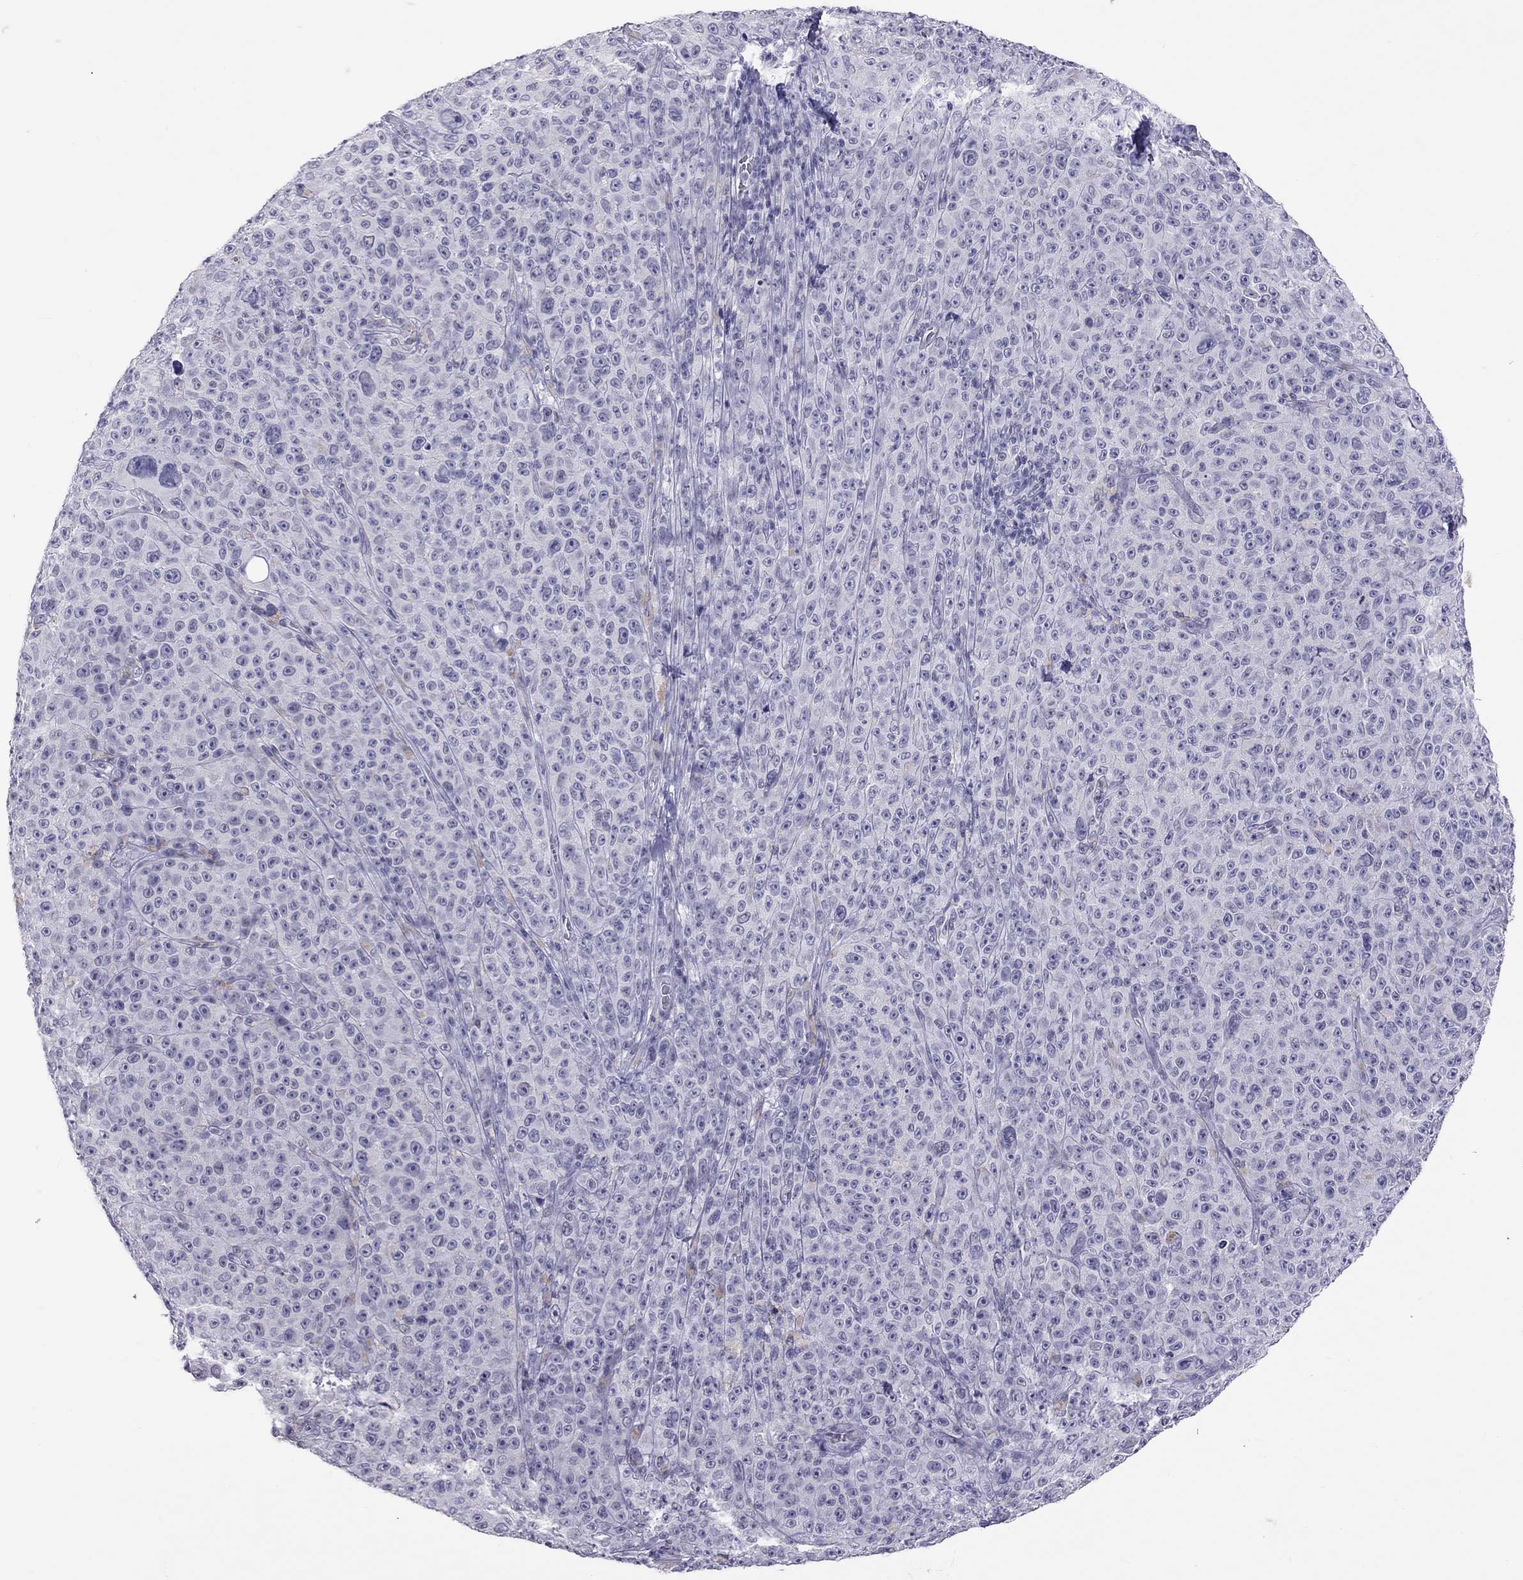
{"staining": {"intensity": "negative", "quantity": "none", "location": "none"}, "tissue": "melanoma", "cell_type": "Tumor cells", "image_type": "cancer", "snomed": [{"axis": "morphology", "description": "Malignant melanoma, NOS"}, {"axis": "topography", "description": "Skin"}], "caption": "Micrograph shows no protein positivity in tumor cells of malignant melanoma tissue. The staining was performed using DAB (3,3'-diaminobenzidine) to visualize the protein expression in brown, while the nuclei were stained in blue with hematoxylin (Magnification: 20x).", "gene": "JHY", "patient": {"sex": "female", "age": 82}}